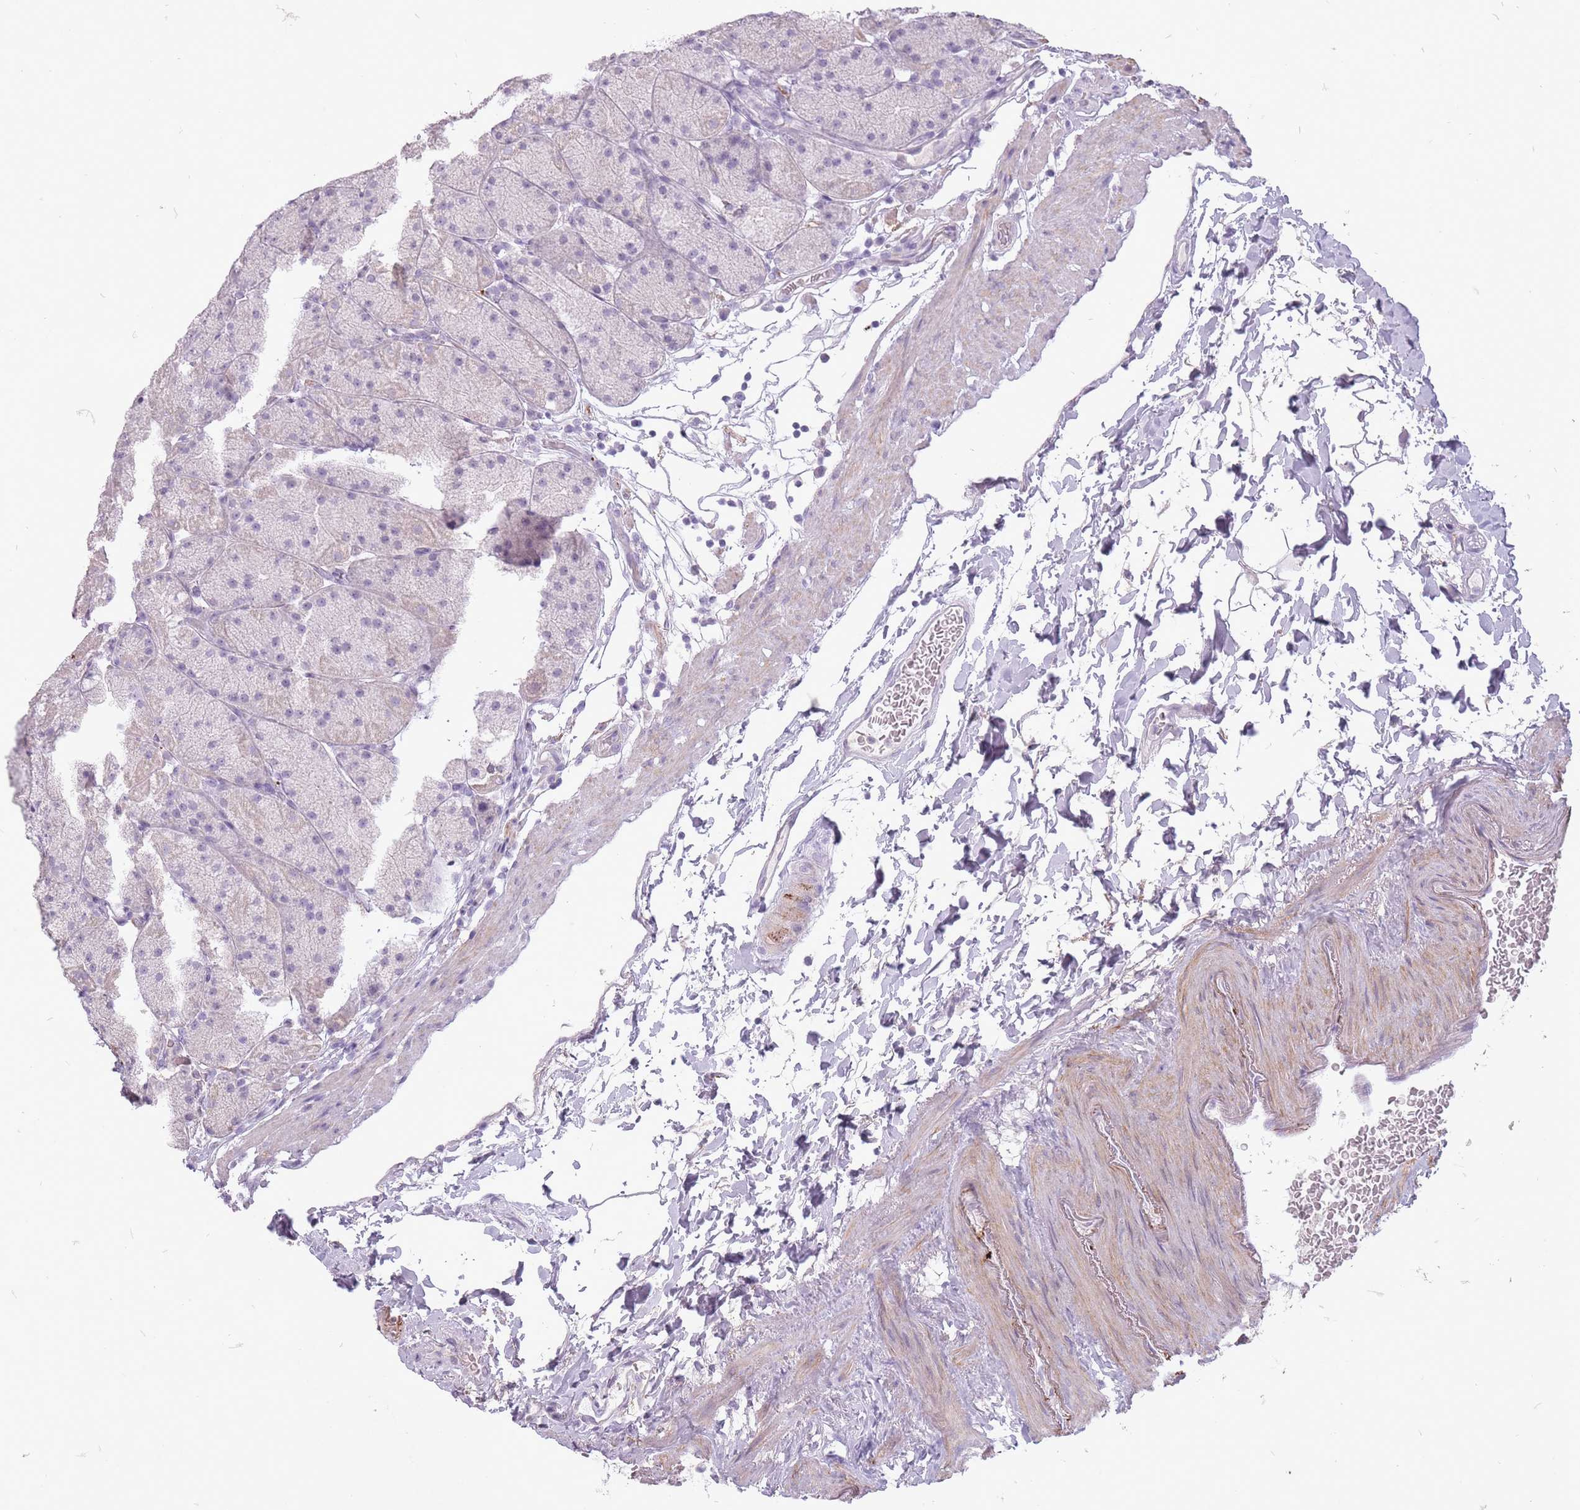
{"staining": {"intensity": "negative", "quantity": "none", "location": "none"}, "tissue": "stomach", "cell_type": "Glandular cells", "image_type": "normal", "snomed": [{"axis": "morphology", "description": "Normal tissue, NOS"}, {"axis": "topography", "description": "Stomach, upper"}, {"axis": "topography", "description": "Stomach, lower"}], "caption": "Photomicrograph shows no protein expression in glandular cells of unremarkable stomach. Brightfield microscopy of IHC stained with DAB (3,3'-diaminobenzidine) (brown) and hematoxylin (blue), captured at high magnification.", "gene": "RFX4", "patient": {"sex": "male", "age": 67}}